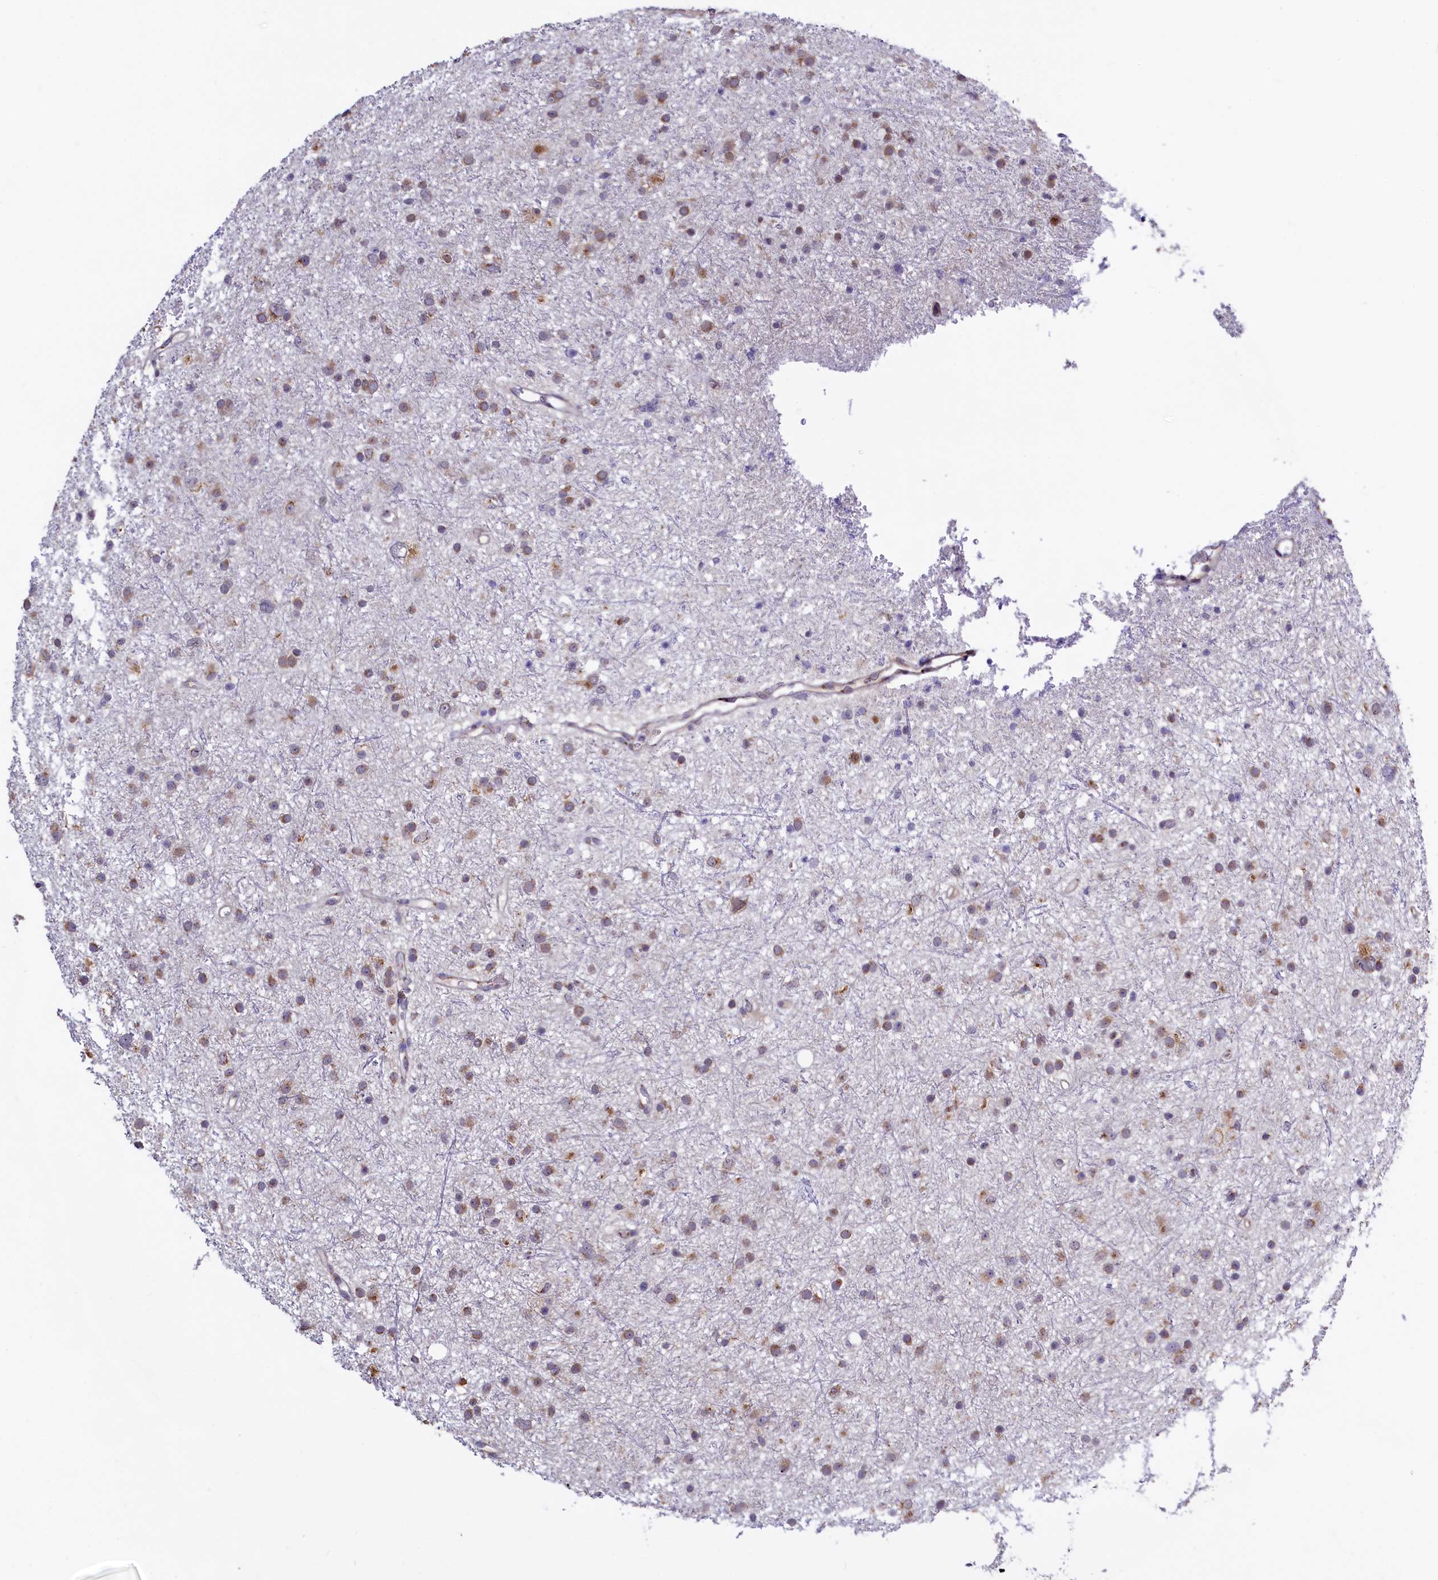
{"staining": {"intensity": "moderate", "quantity": ">75%", "location": "cytoplasmic/membranous"}, "tissue": "glioma", "cell_type": "Tumor cells", "image_type": "cancer", "snomed": [{"axis": "morphology", "description": "Glioma, malignant, Low grade"}, {"axis": "topography", "description": "Cerebral cortex"}], "caption": "IHC histopathology image of neoplastic tissue: malignant glioma (low-grade) stained using immunohistochemistry displays medium levels of moderate protein expression localized specifically in the cytoplasmic/membranous of tumor cells, appearing as a cytoplasmic/membranous brown color.", "gene": "SEC24C", "patient": {"sex": "female", "age": 39}}